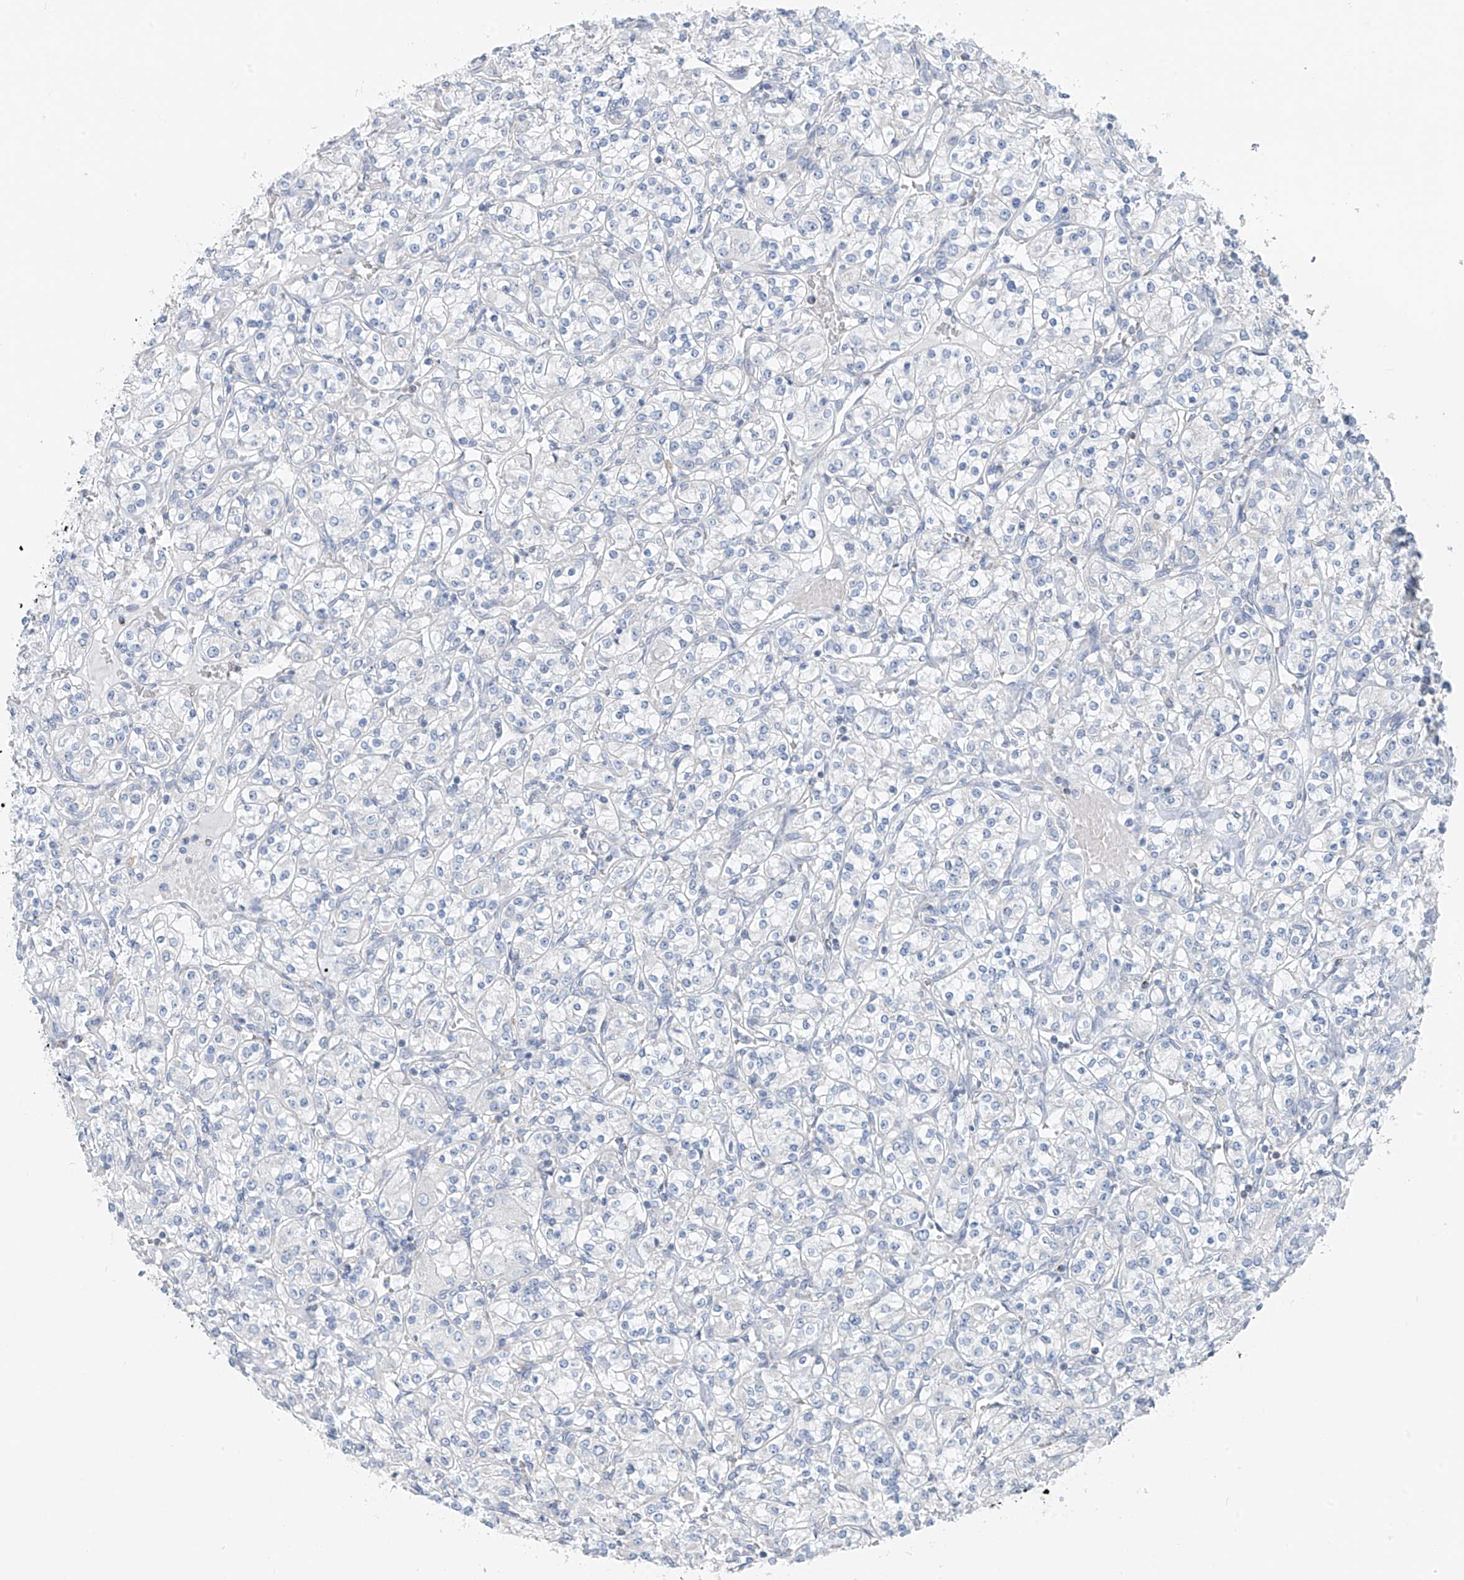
{"staining": {"intensity": "negative", "quantity": "none", "location": "none"}, "tissue": "renal cancer", "cell_type": "Tumor cells", "image_type": "cancer", "snomed": [{"axis": "morphology", "description": "Adenocarcinoma, NOS"}, {"axis": "topography", "description": "Kidney"}], "caption": "Renal cancer was stained to show a protein in brown. There is no significant positivity in tumor cells.", "gene": "POMGNT2", "patient": {"sex": "male", "age": 77}}